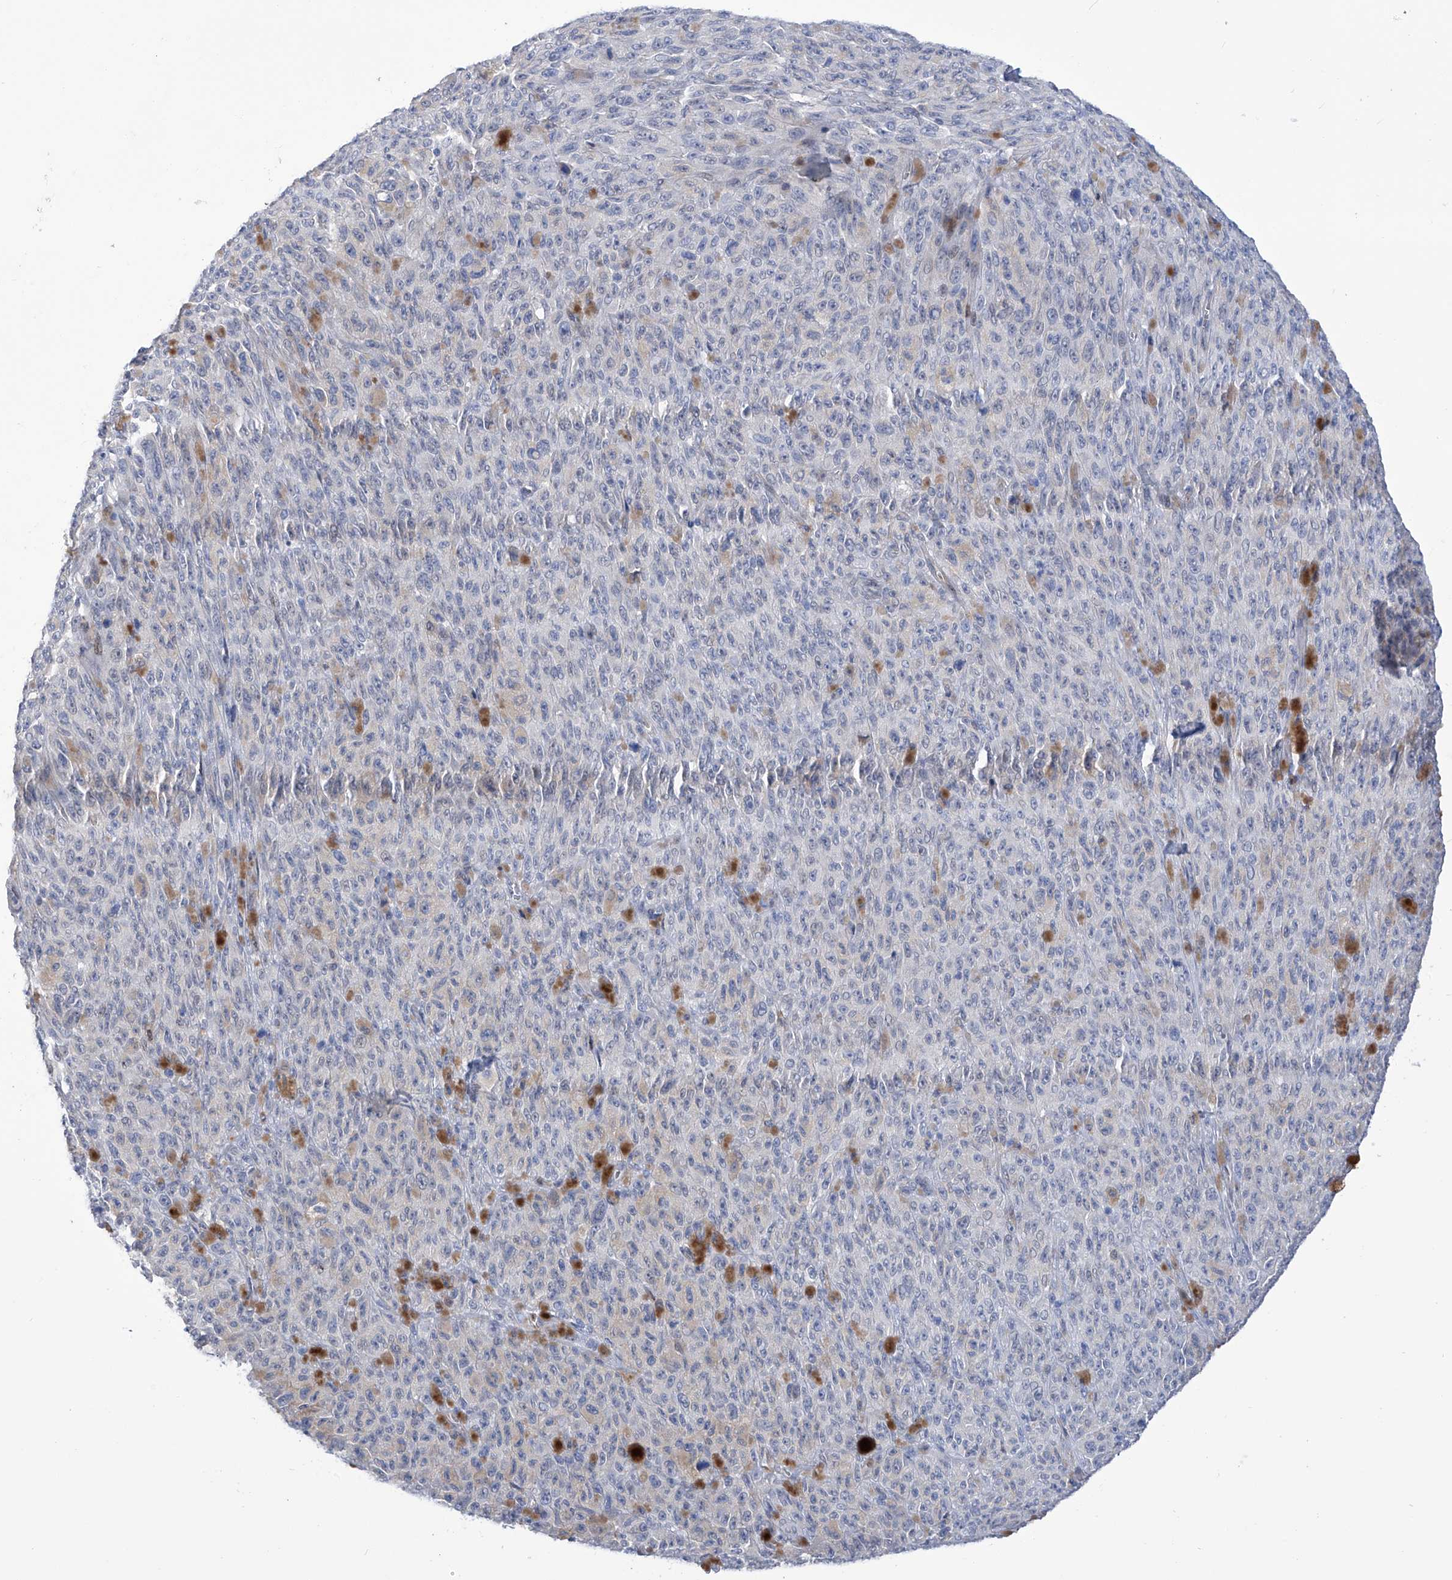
{"staining": {"intensity": "negative", "quantity": "none", "location": "none"}, "tissue": "melanoma", "cell_type": "Tumor cells", "image_type": "cancer", "snomed": [{"axis": "morphology", "description": "Malignant melanoma, NOS"}, {"axis": "topography", "description": "Skin"}], "caption": "Tumor cells show no significant protein expression in melanoma.", "gene": "PGM3", "patient": {"sex": "female", "age": 82}}